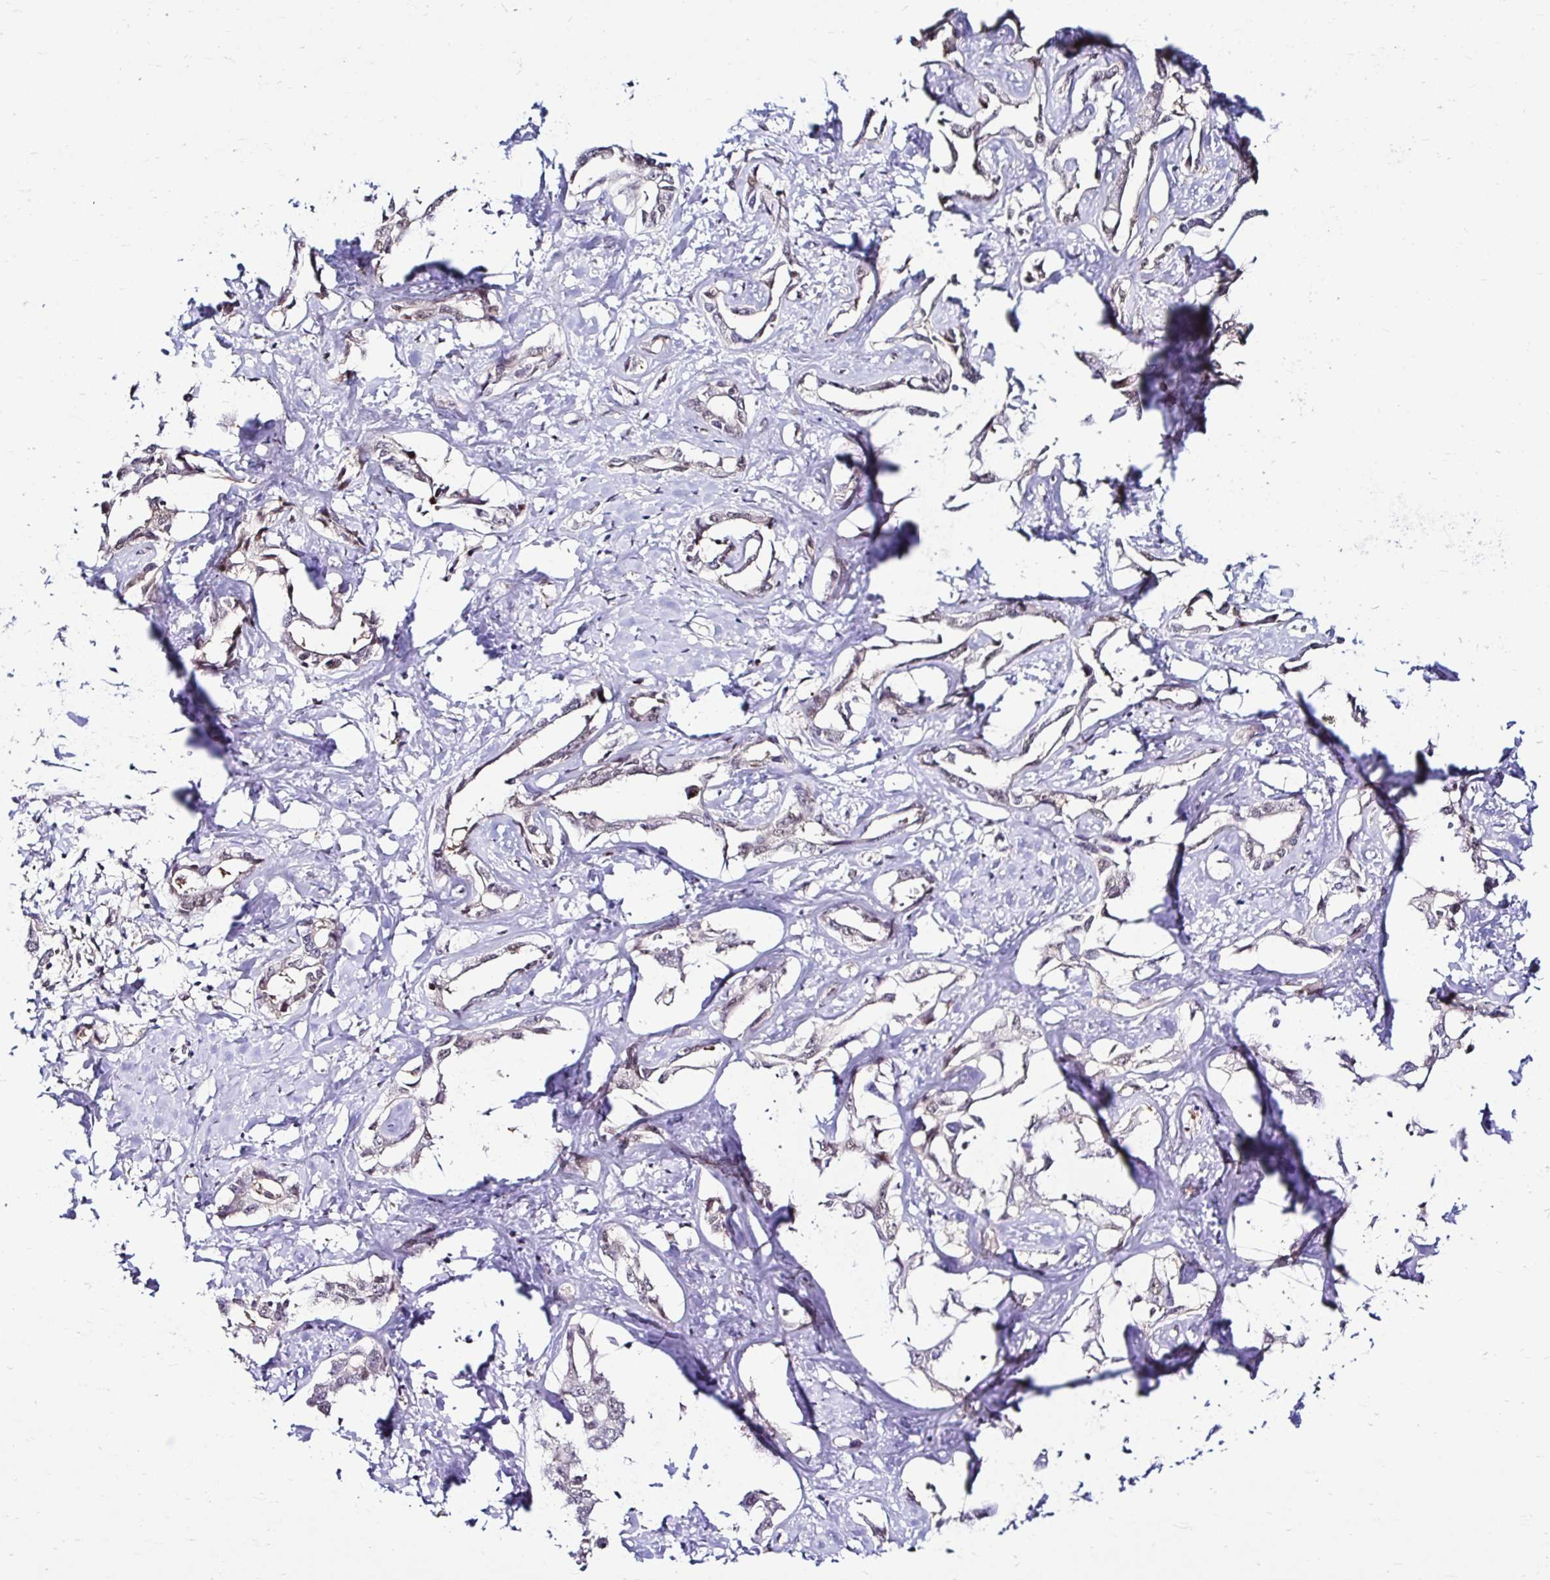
{"staining": {"intensity": "weak", "quantity": "25%-75%", "location": "nuclear"}, "tissue": "liver cancer", "cell_type": "Tumor cells", "image_type": "cancer", "snomed": [{"axis": "morphology", "description": "Cholangiocarcinoma"}, {"axis": "topography", "description": "Liver"}], "caption": "A brown stain highlights weak nuclear staining of a protein in cholangiocarcinoma (liver) tumor cells.", "gene": "PSMD3", "patient": {"sex": "male", "age": 59}}